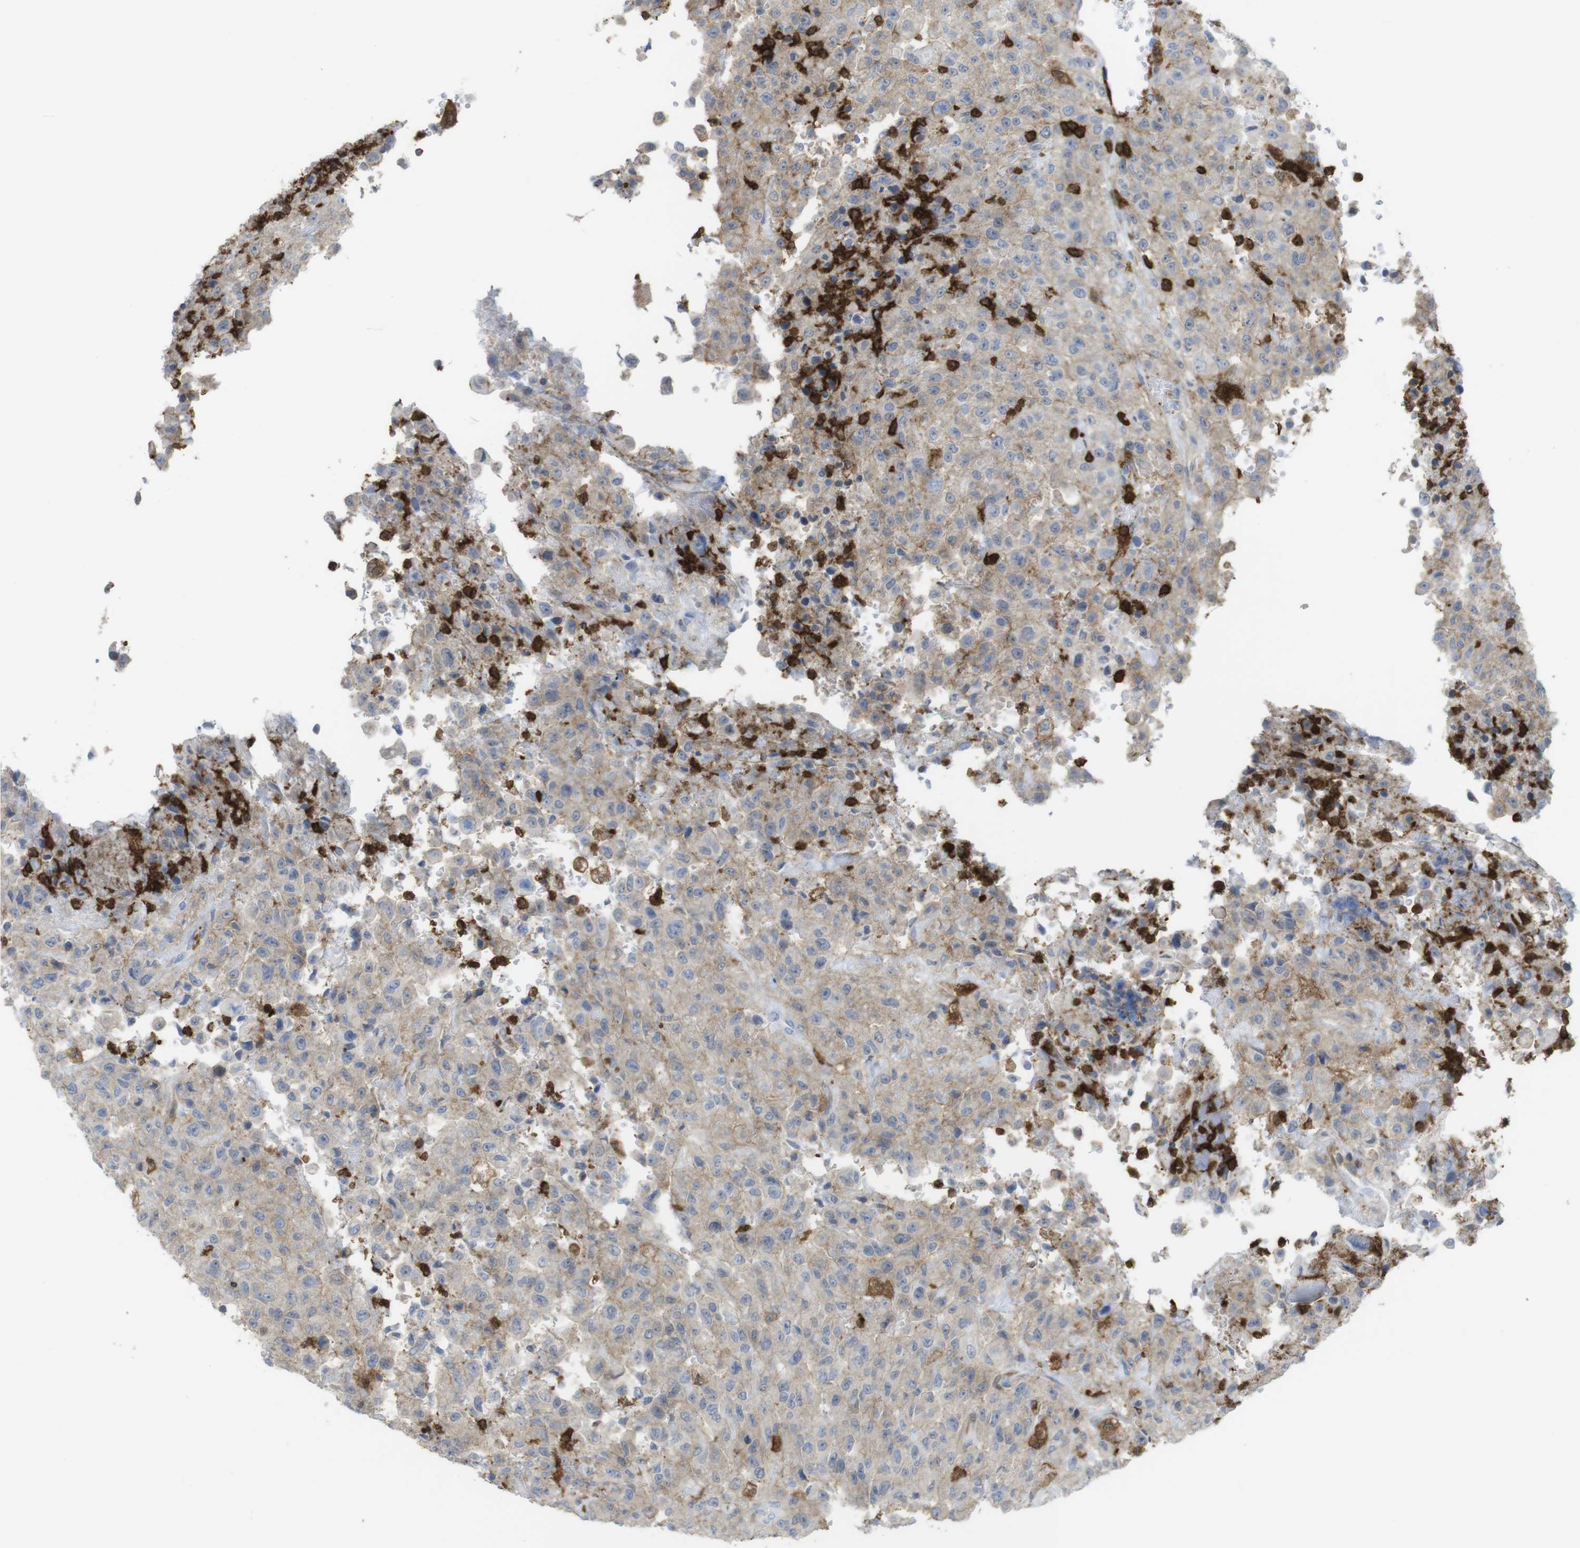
{"staining": {"intensity": "moderate", "quantity": "25%-75%", "location": "cytoplasmic/membranous"}, "tissue": "urothelial cancer", "cell_type": "Tumor cells", "image_type": "cancer", "snomed": [{"axis": "morphology", "description": "Urothelial carcinoma, High grade"}, {"axis": "topography", "description": "Urinary bladder"}], "caption": "Immunohistochemistry micrograph of human urothelial cancer stained for a protein (brown), which demonstrates medium levels of moderate cytoplasmic/membranous positivity in approximately 25%-75% of tumor cells.", "gene": "PRKCD", "patient": {"sex": "male", "age": 46}}